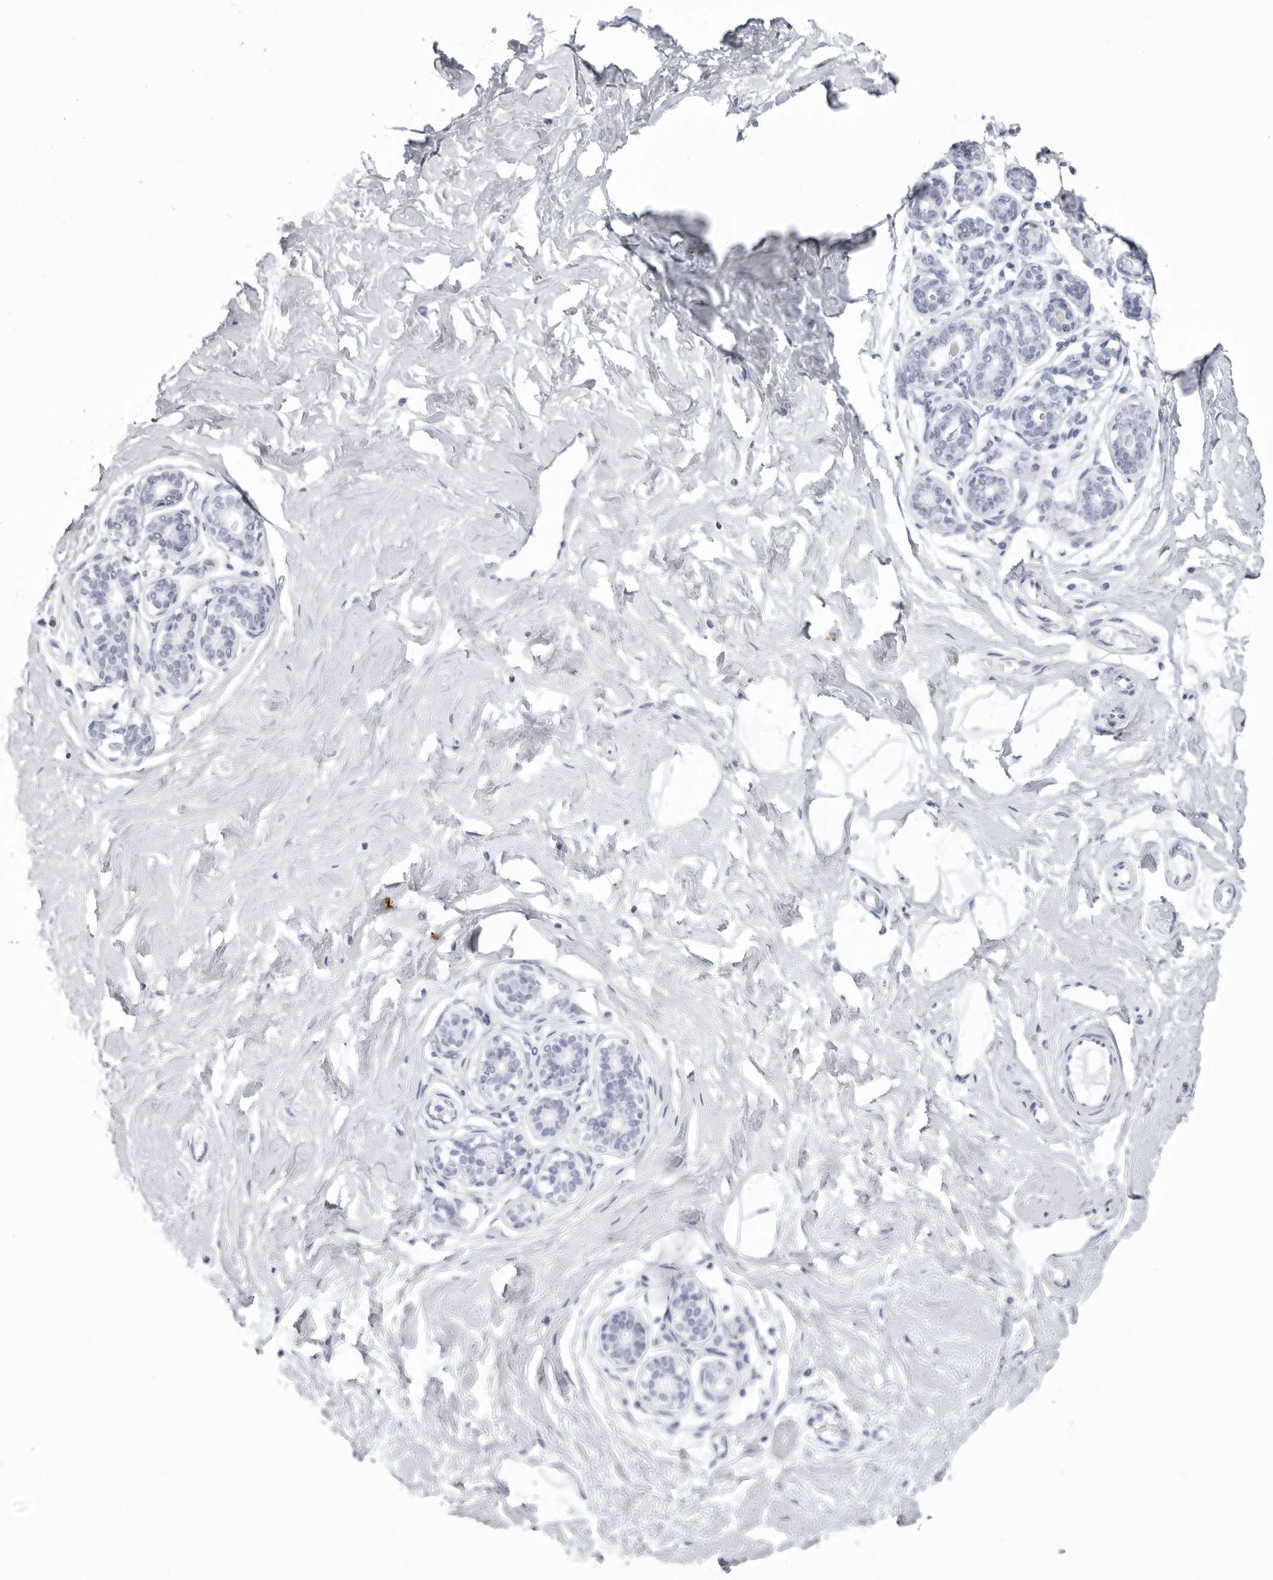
{"staining": {"intensity": "negative", "quantity": "none", "location": "none"}, "tissue": "breast", "cell_type": "Adipocytes", "image_type": "normal", "snomed": [{"axis": "morphology", "description": "Normal tissue, NOS"}, {"axis": "morphology", "description": "Adenoma, NOS"}, {"axis": "topography", "description": "Breast"}], "caption": "DAB immunohistochemical staining of normal human breast reveals no significant expression in adipocytes.", "gene": "KLK9", "patient": {"sex": "female", "age": 23}}